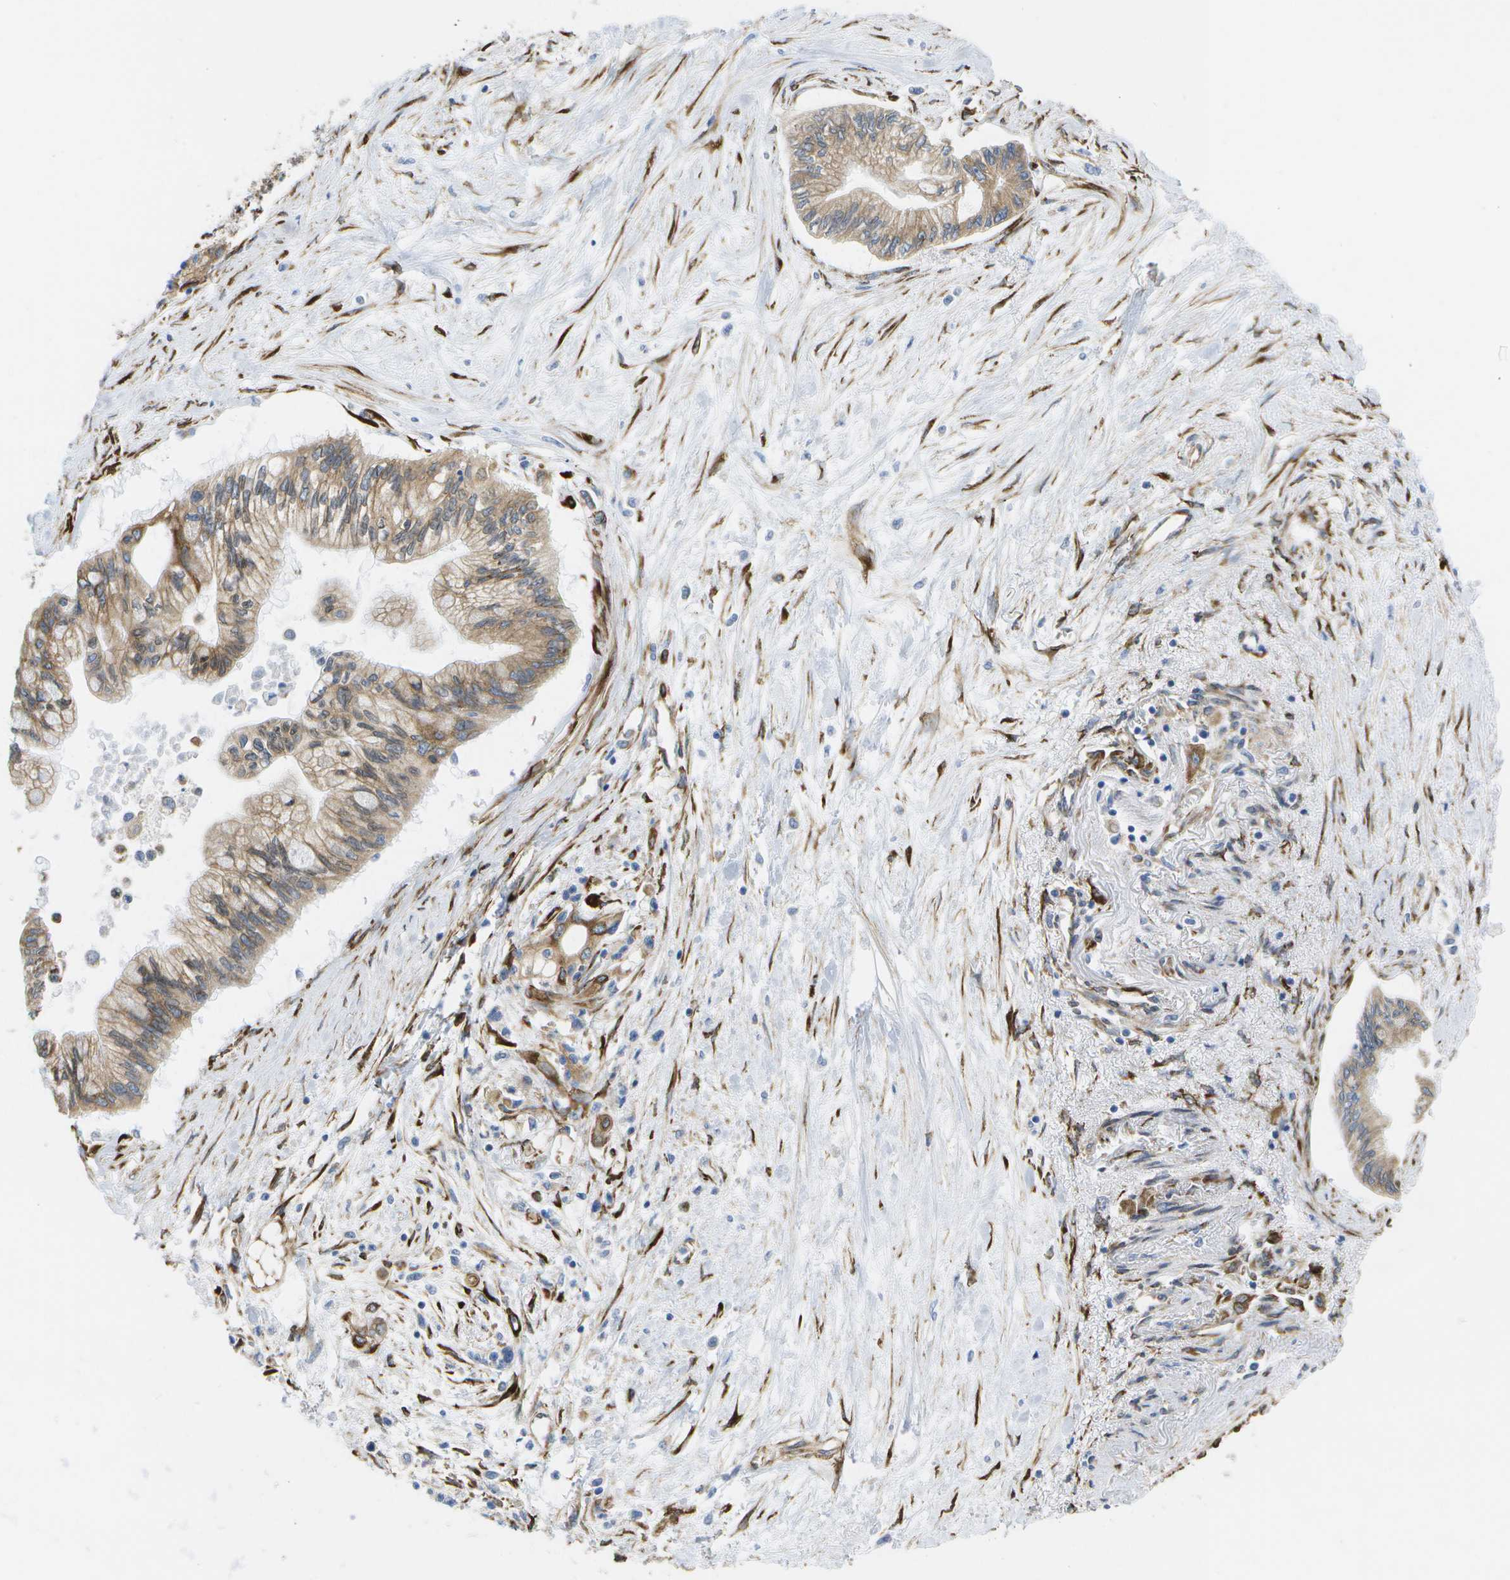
{"staining": {"intensity": "moderate", "quantity": ">75%", "location": "cytoplasmic/membranous"}, "tissue": "pancreatic cancer", "cell_type": "Tumor cells", "image_type": "cancer", "snomed": [{"axis": "morphology", "description": "Adenocarcinoma, NOS"}, {"axis": "topography", "description": "Pancreas"}], "caption": "A brown stain highlights moderate cytoplasmic/membranous expression of a protein in human pancreatic cancer tumor cells.", "gene": "ZDHHC17", "patient": {"sex": "female", "age": 77}}